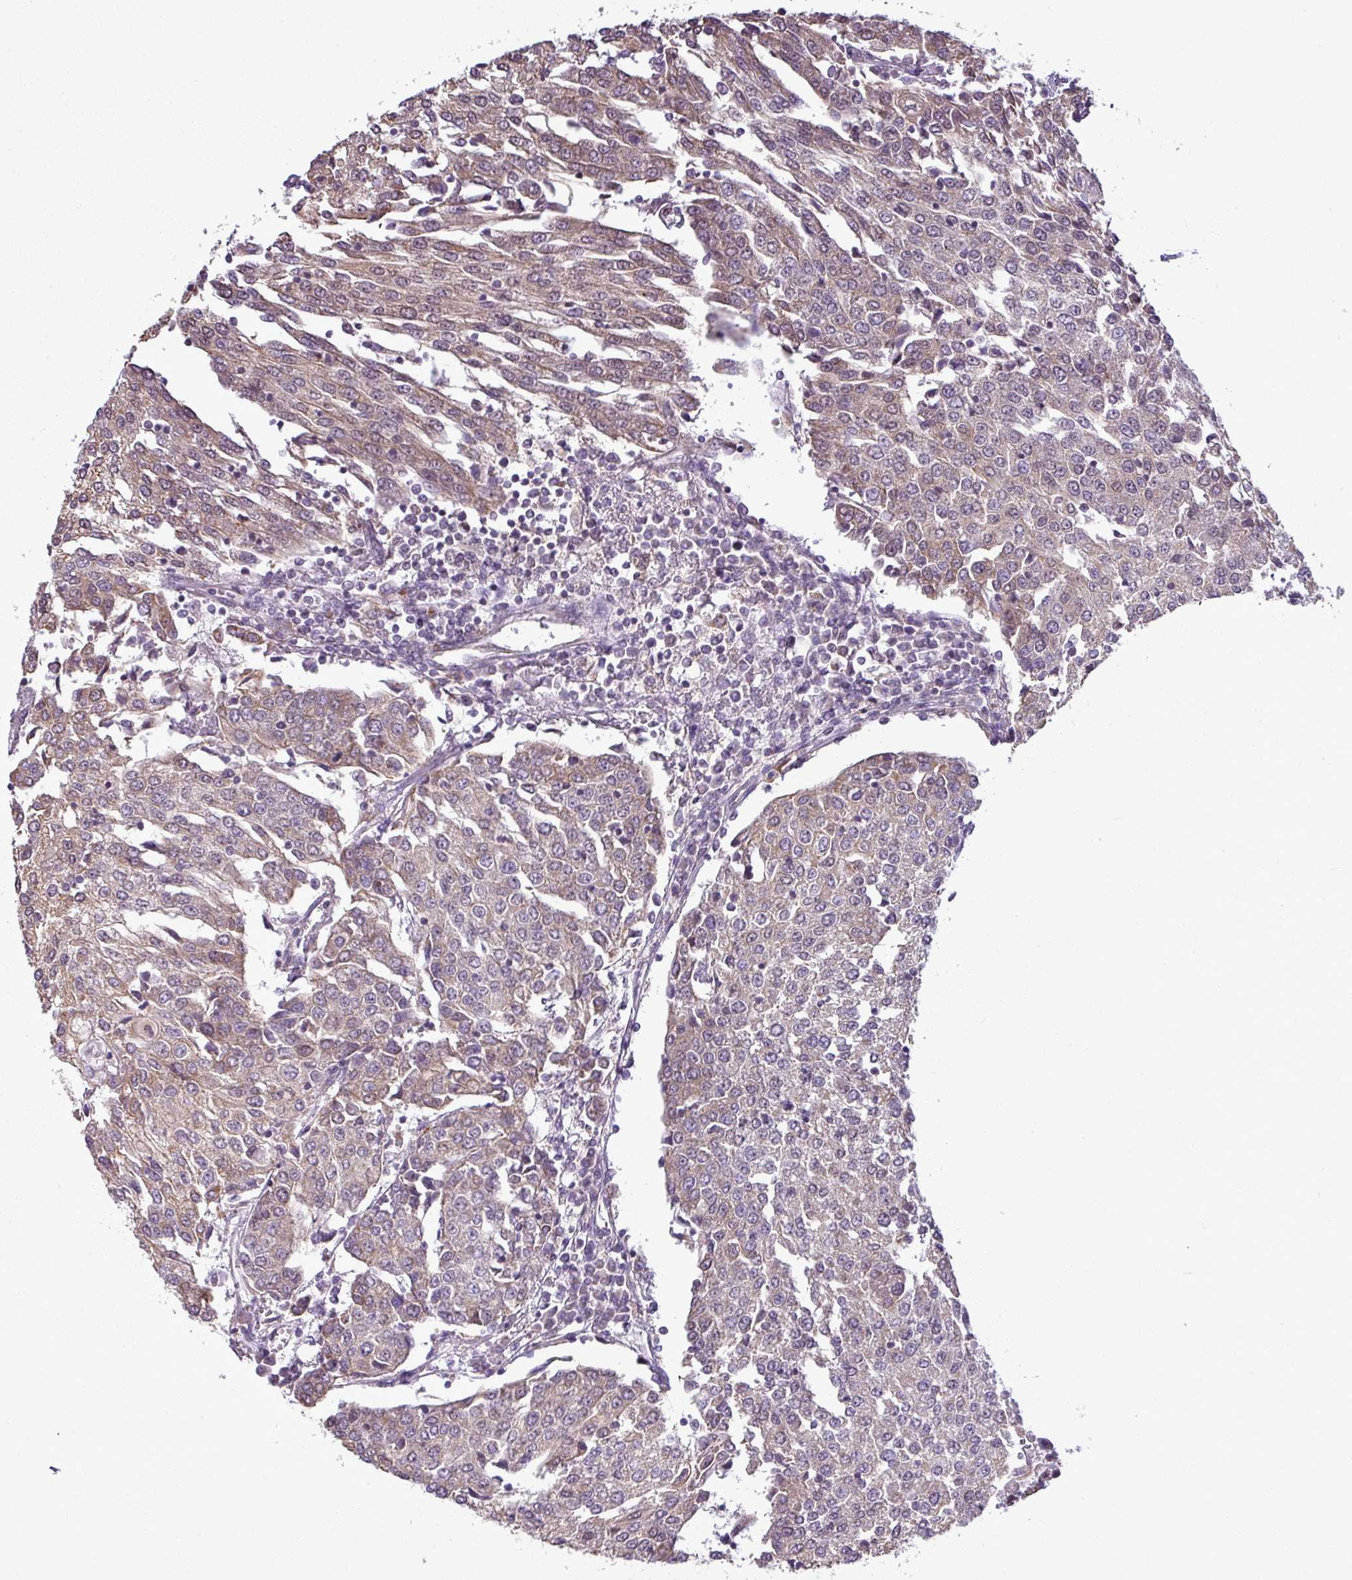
{"staining": {"intensity": "moderate", "quantity": ">75%", "location": "cytoplasmic/membranous"}, "tissue": "urothelial cancer", "cell_type": "Tumor cells", "image_type": "cancer", "snomed": [{"axis": "morphology", "description": "Urothelial carcinoma, High grade"}, {"axis": "topography", "description": "Urinary bladder"}], "caption": "IHC (DAB (3,3'-diaminobenzidine)) staining of human urothelial carcinoma (high-grade) shows moderate cytoplasmic/membranous protein staining in approximately >75% of tumor cells.", "gene": "ZNF217", "patient": {"sex": "female", "age": 85}}